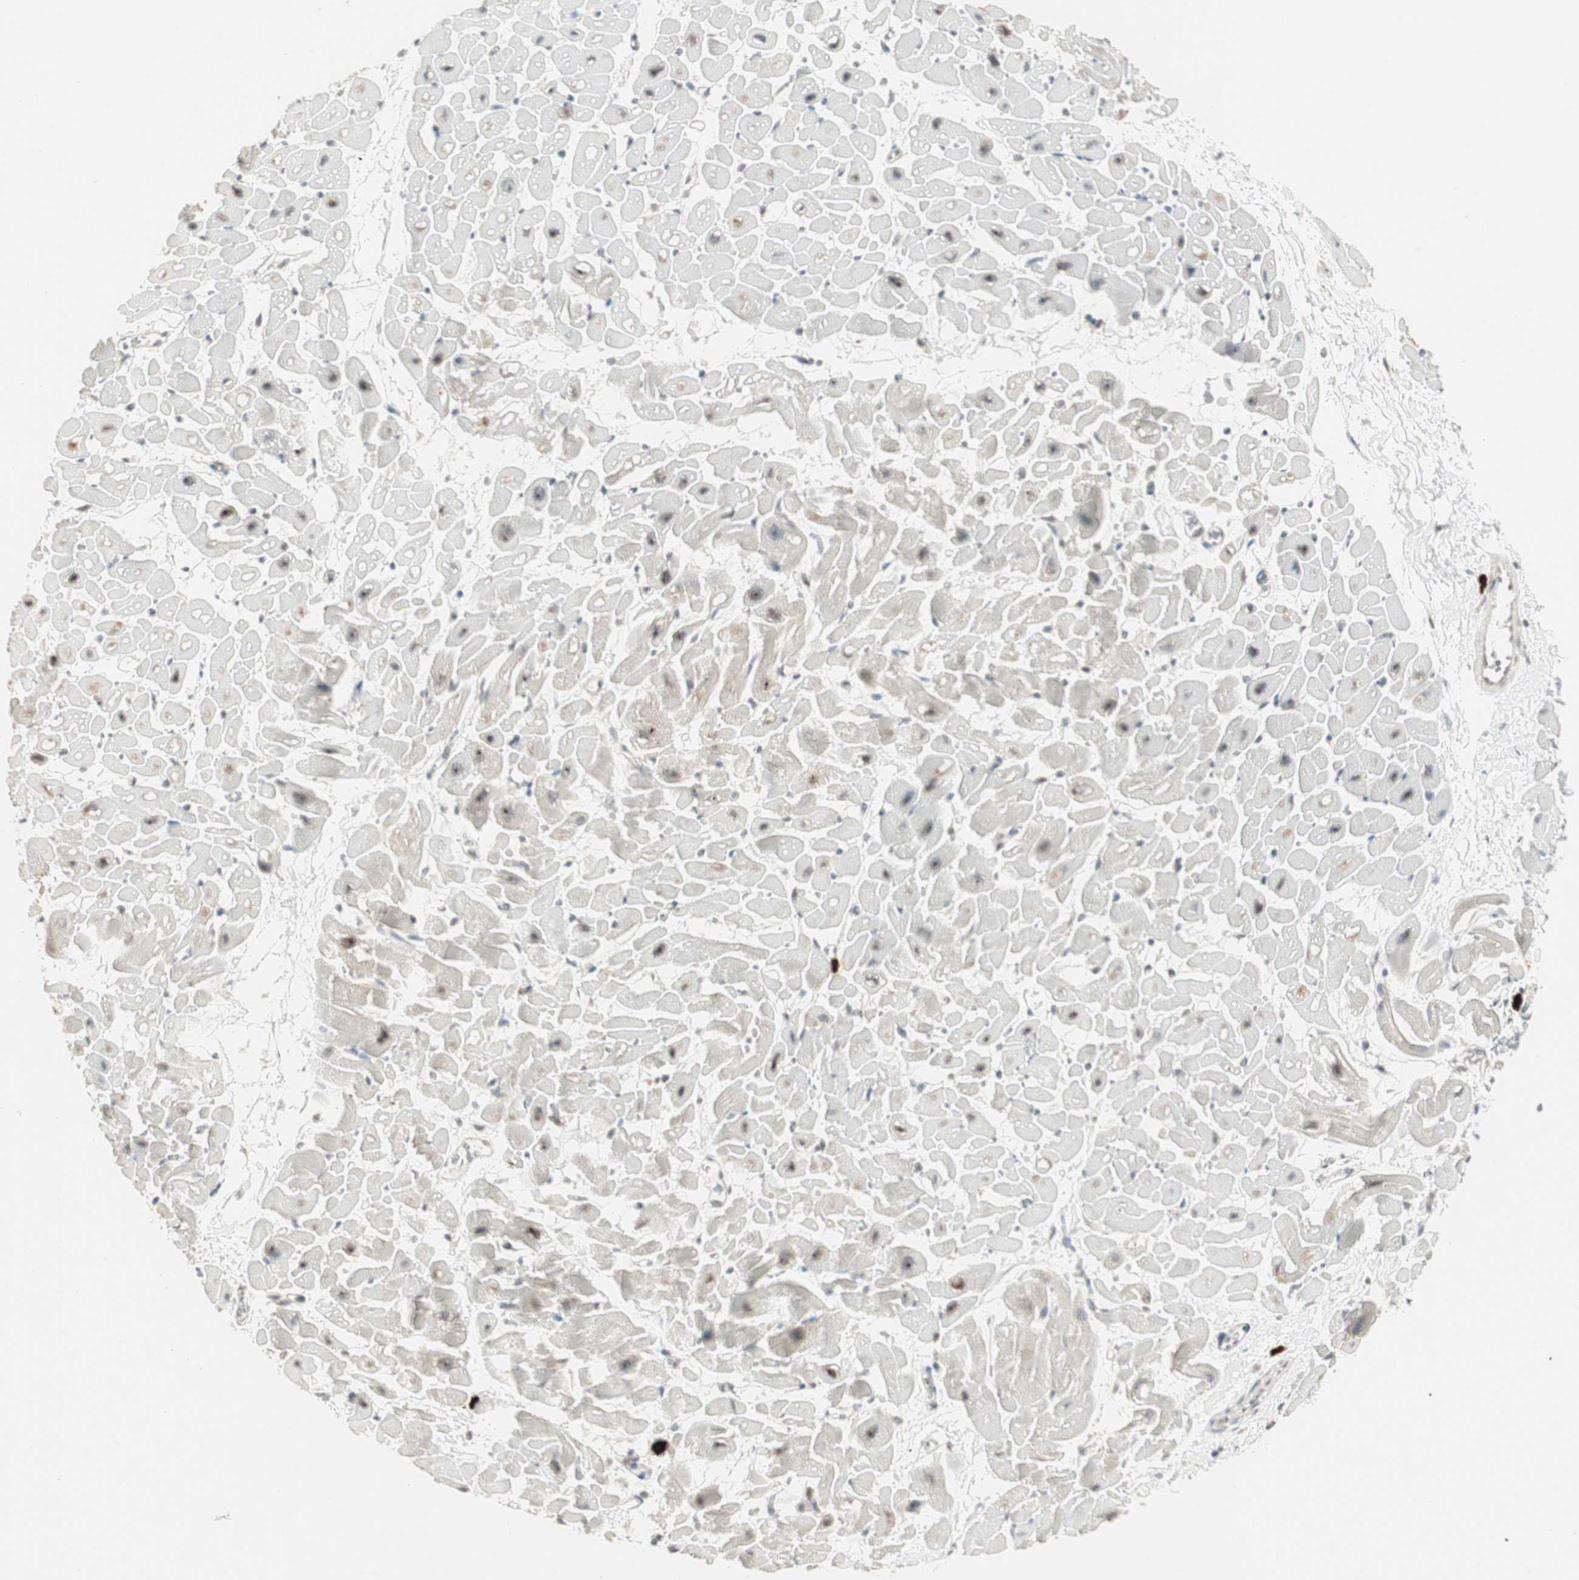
{"staining": {"intensity": "weak", "quantity": "25%-75%", "location": "cytoplasmic/membranous,nuclear"}, "tissue": "heart muscle", "cell_type": "Cardiomyocytes", "image_type": "normal", "snomed": [{"axis": "morphology", "description": "Normal tissue, NOS"}, {"axis": "topography", "description": "Heart"}], "caption": "Immunohistochemical staining of unremarkable human heart muscle reveals weak cytoplasmic/membranous,nuclear protein staining in approximately 25%-75% of cardiomyocytes.", "gene": "ETV4", "patient": {"sex": "male", "age": 45}}